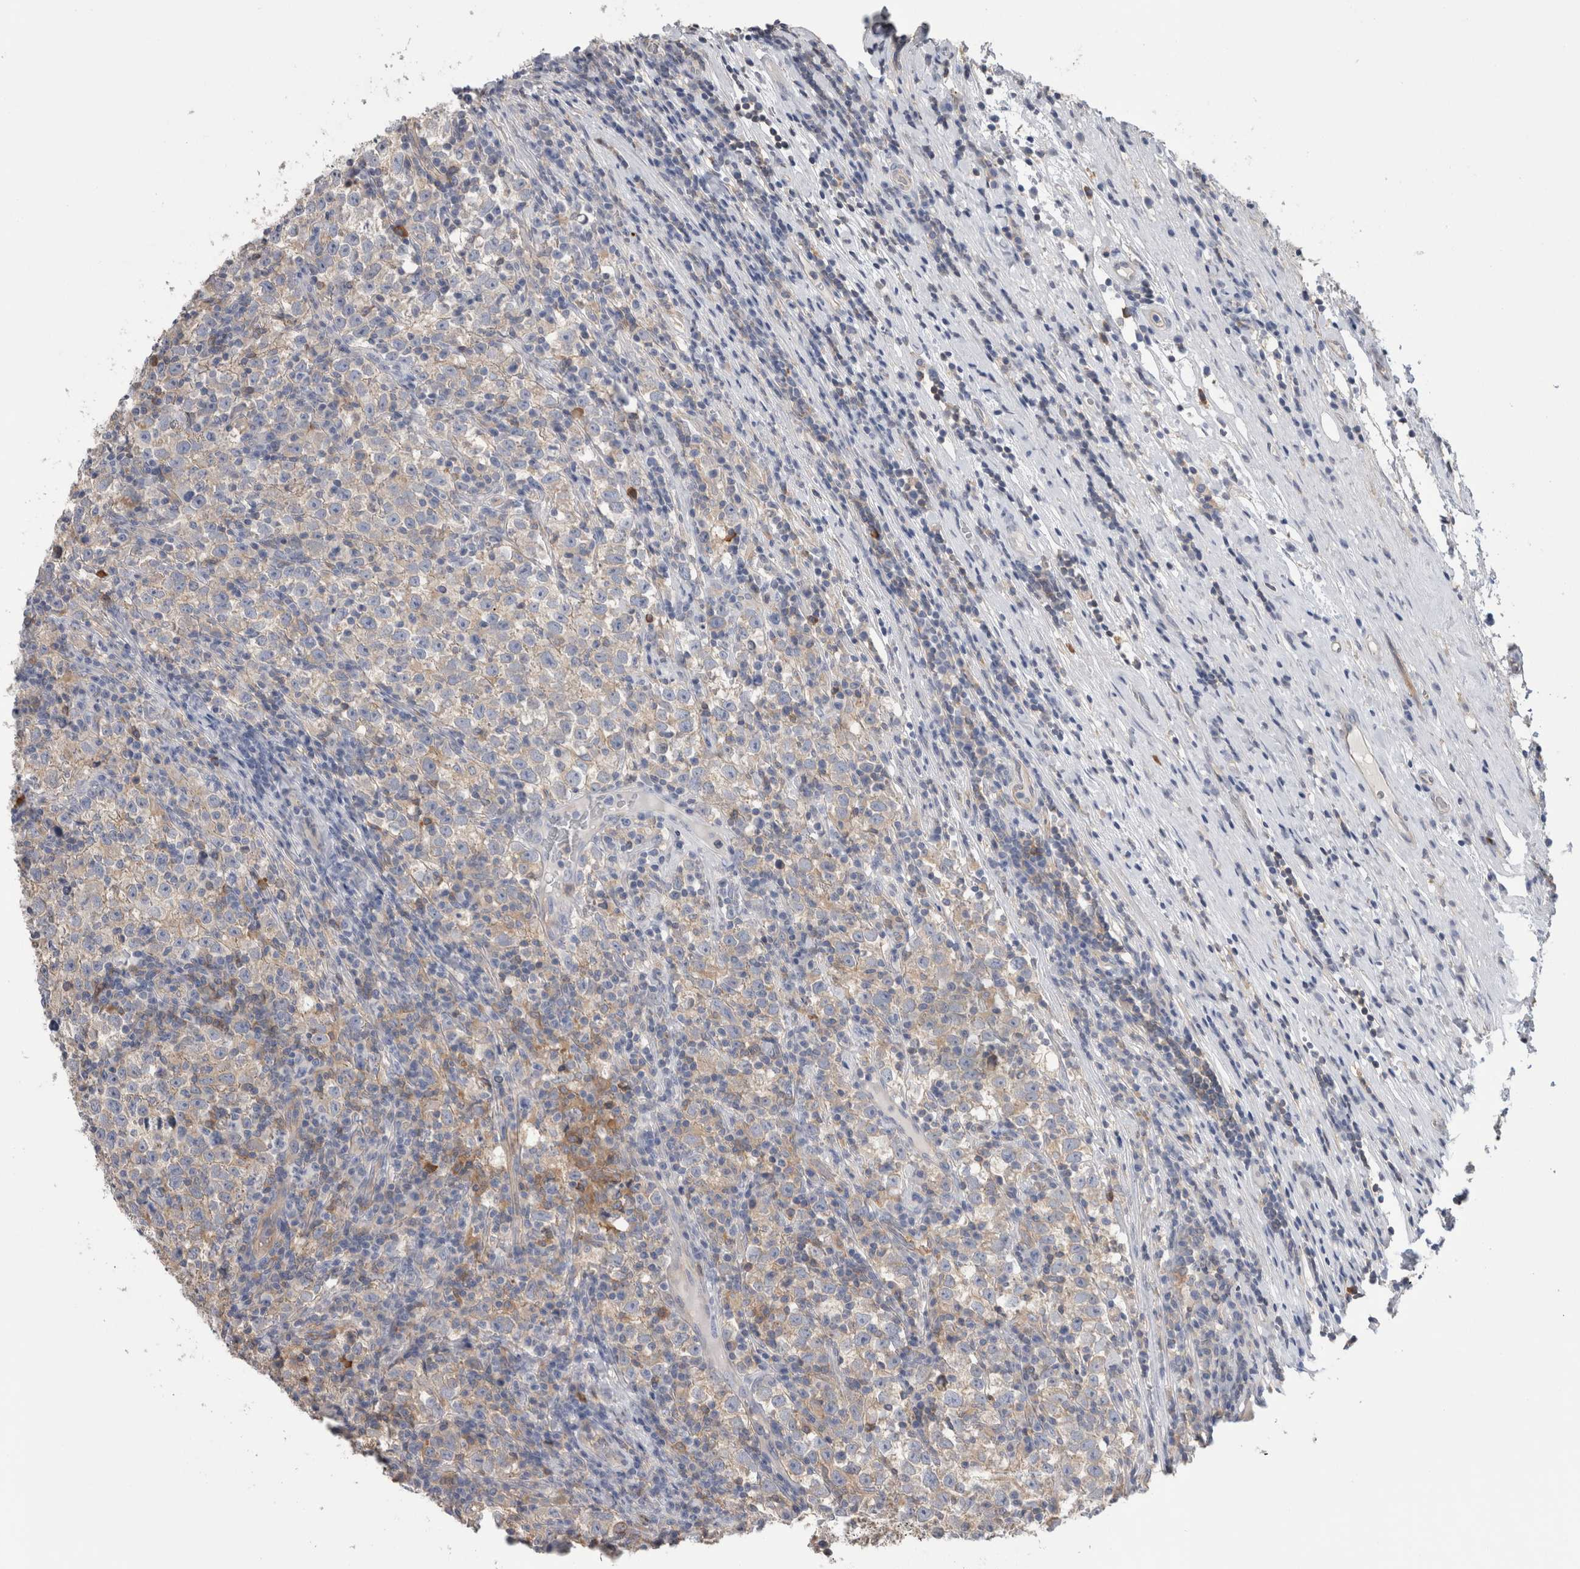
{"staining": {"intensity": "weak", "quantity": "<25%", "location": "cytoplasmic/membranous"}, "tissue": "testis cancer", "cell_type": "Tumor cells", "image_type": "cancer", "snomed": [{"axis": "morphology", "description": "Normal tissue, NOS"}, {"axis": "morphology", "description": "Seminoma, NOS"}, {"axis": "topography", "description": "Testis"}], "caption": "Micrograph shows no significant protein positivity in tumor cells of seminoma (testis). (DAB (3,3'-diaminobenzidine) immunohistochemistry, high magnification).", "gene": "SCRN1", "patient": {"sex": "male", "age": 43}}